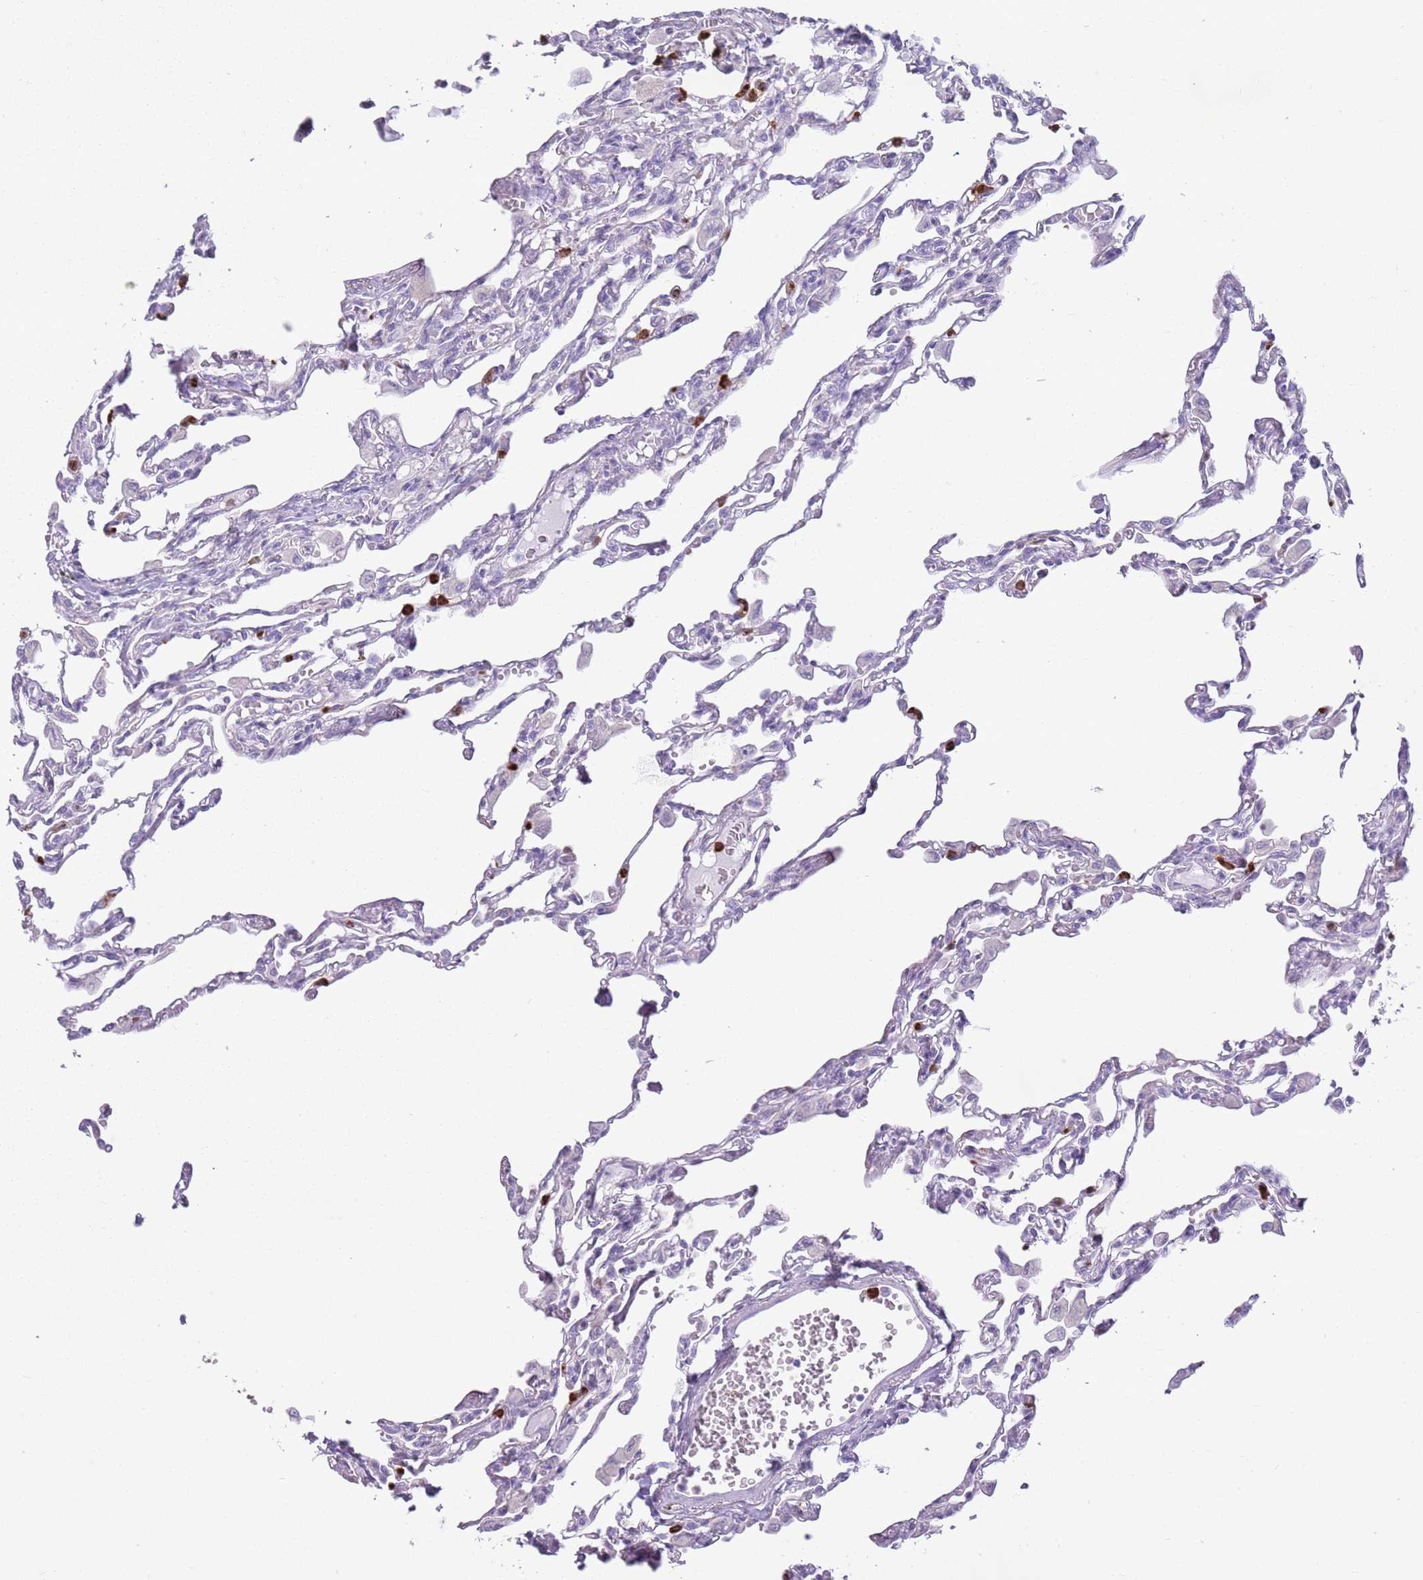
{"staining": {"intensity": "negative", "quantity": "none", "location": "none"}, "tissue": "lung", "cell_type": "Alveolar cells", "image_type": "normal", "snomed": [{"axis": "morphology", "description": "Normal tissue, NOS"}, {"axis": "topography", "description": "Bronchus"}, {"axis": "topography", "description": "Lung"}], "caption": "Alveolar cells show no significant protein positivity in benign lung. (DAB immunohistochemistry (IHC) visualized using brightfield microscopy, high magnification).", "gene": "CD177", "patient": {"sex": "female", "age": 49}}